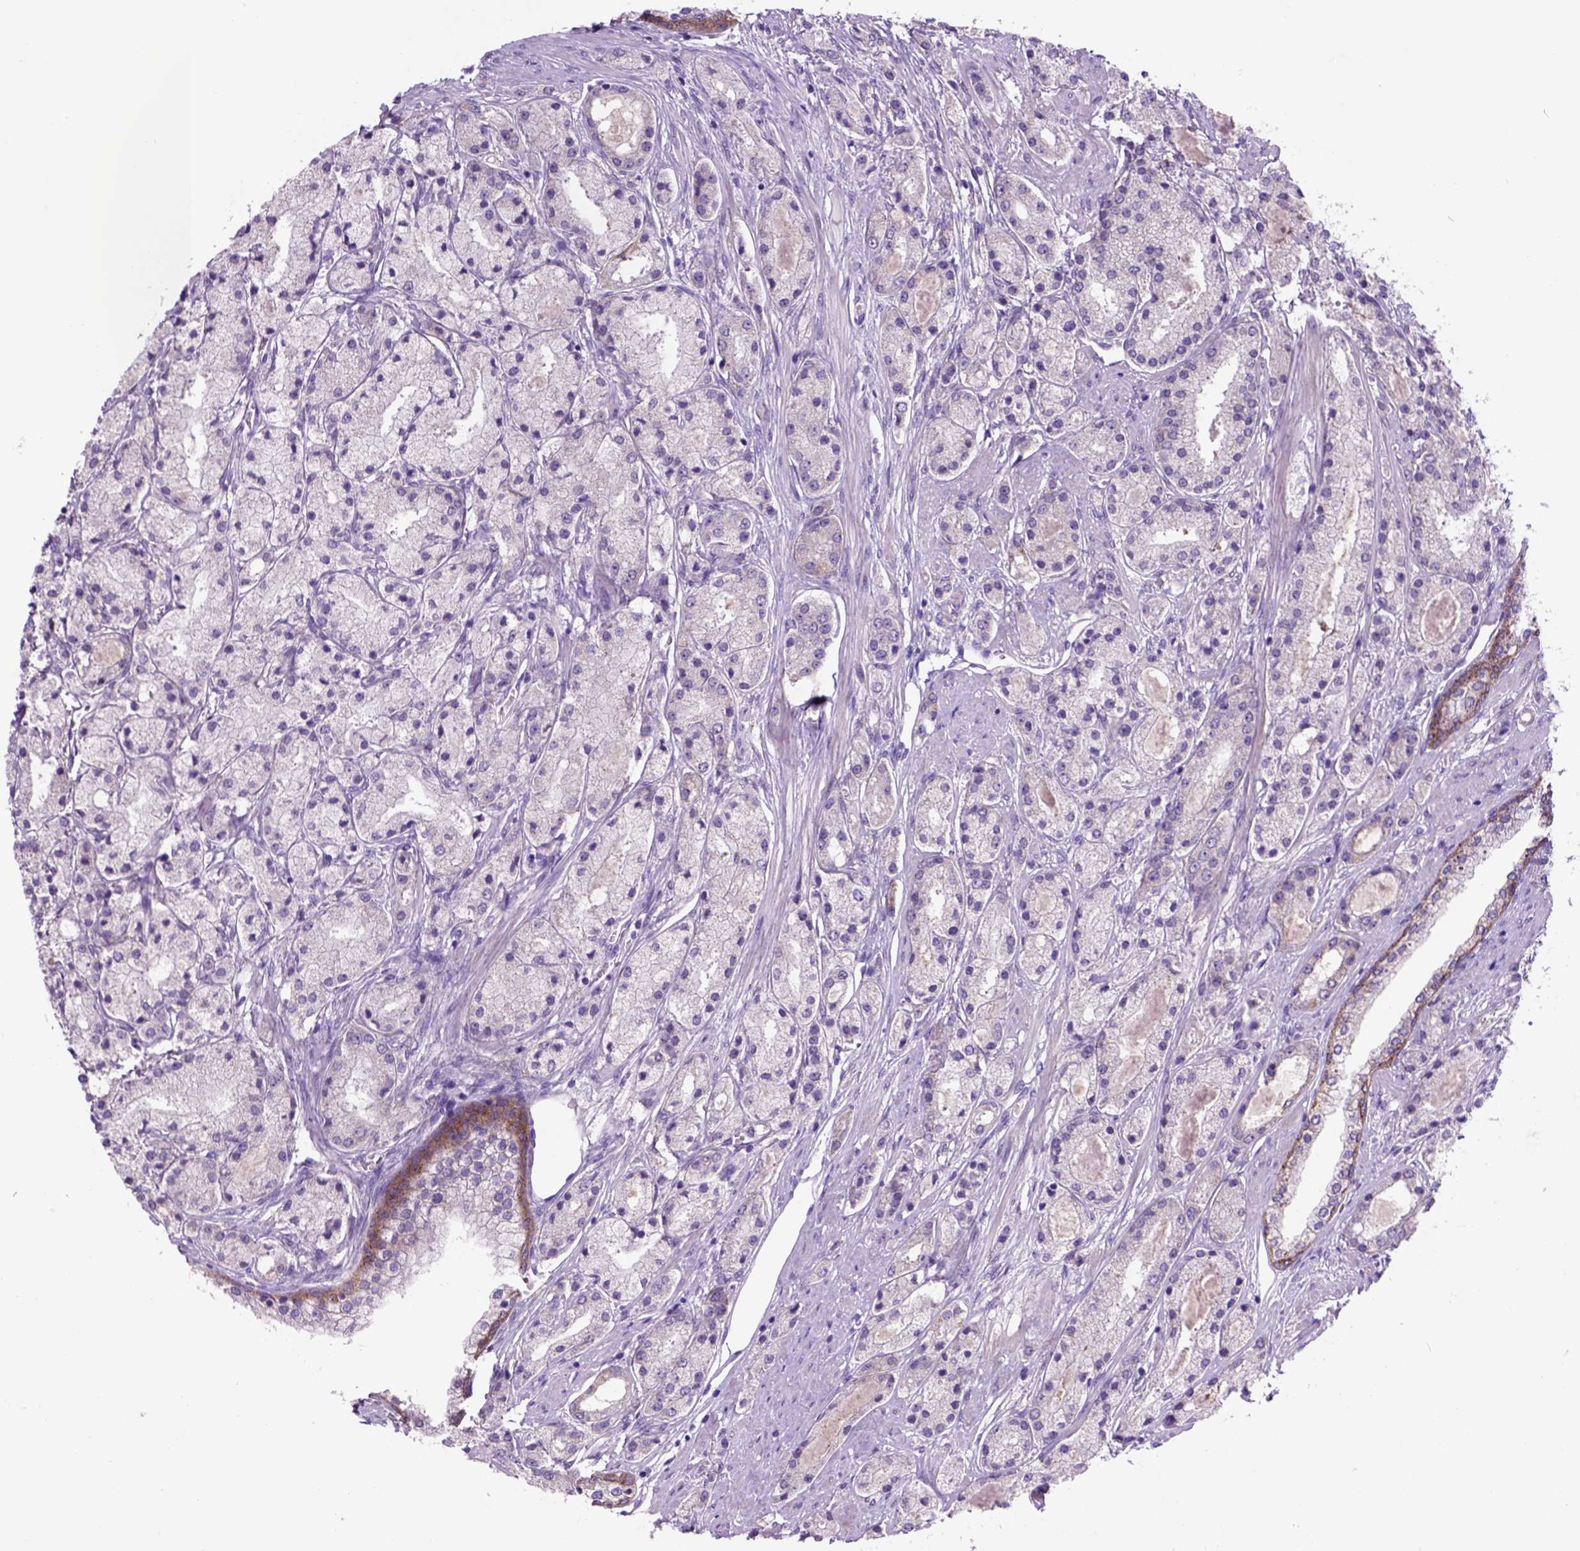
{"staining": {"intensity": "negative", "quantity": "none", "location": "none"}, "tissue": "prostate cancer", "cell_type": "Tumor cells", "image_type": "cancer", "snomed": [{"axis": "morphology", "description": "Adenocarcinoma, High grade"}, {"axis": "topography", "description": "Prostate"}], "caption": "Immunohistochemical staining of high-grade adenocarcinoma (prostate) displays no significant expression in tumor cells. The staining was performed using DAB to visualize the protein expression in brown, while the nuclei were stained in blue with hematoxylin (Magnification: 20x).", "gene": "EGFR", "patient": {"sex": "male", "age": 67}}